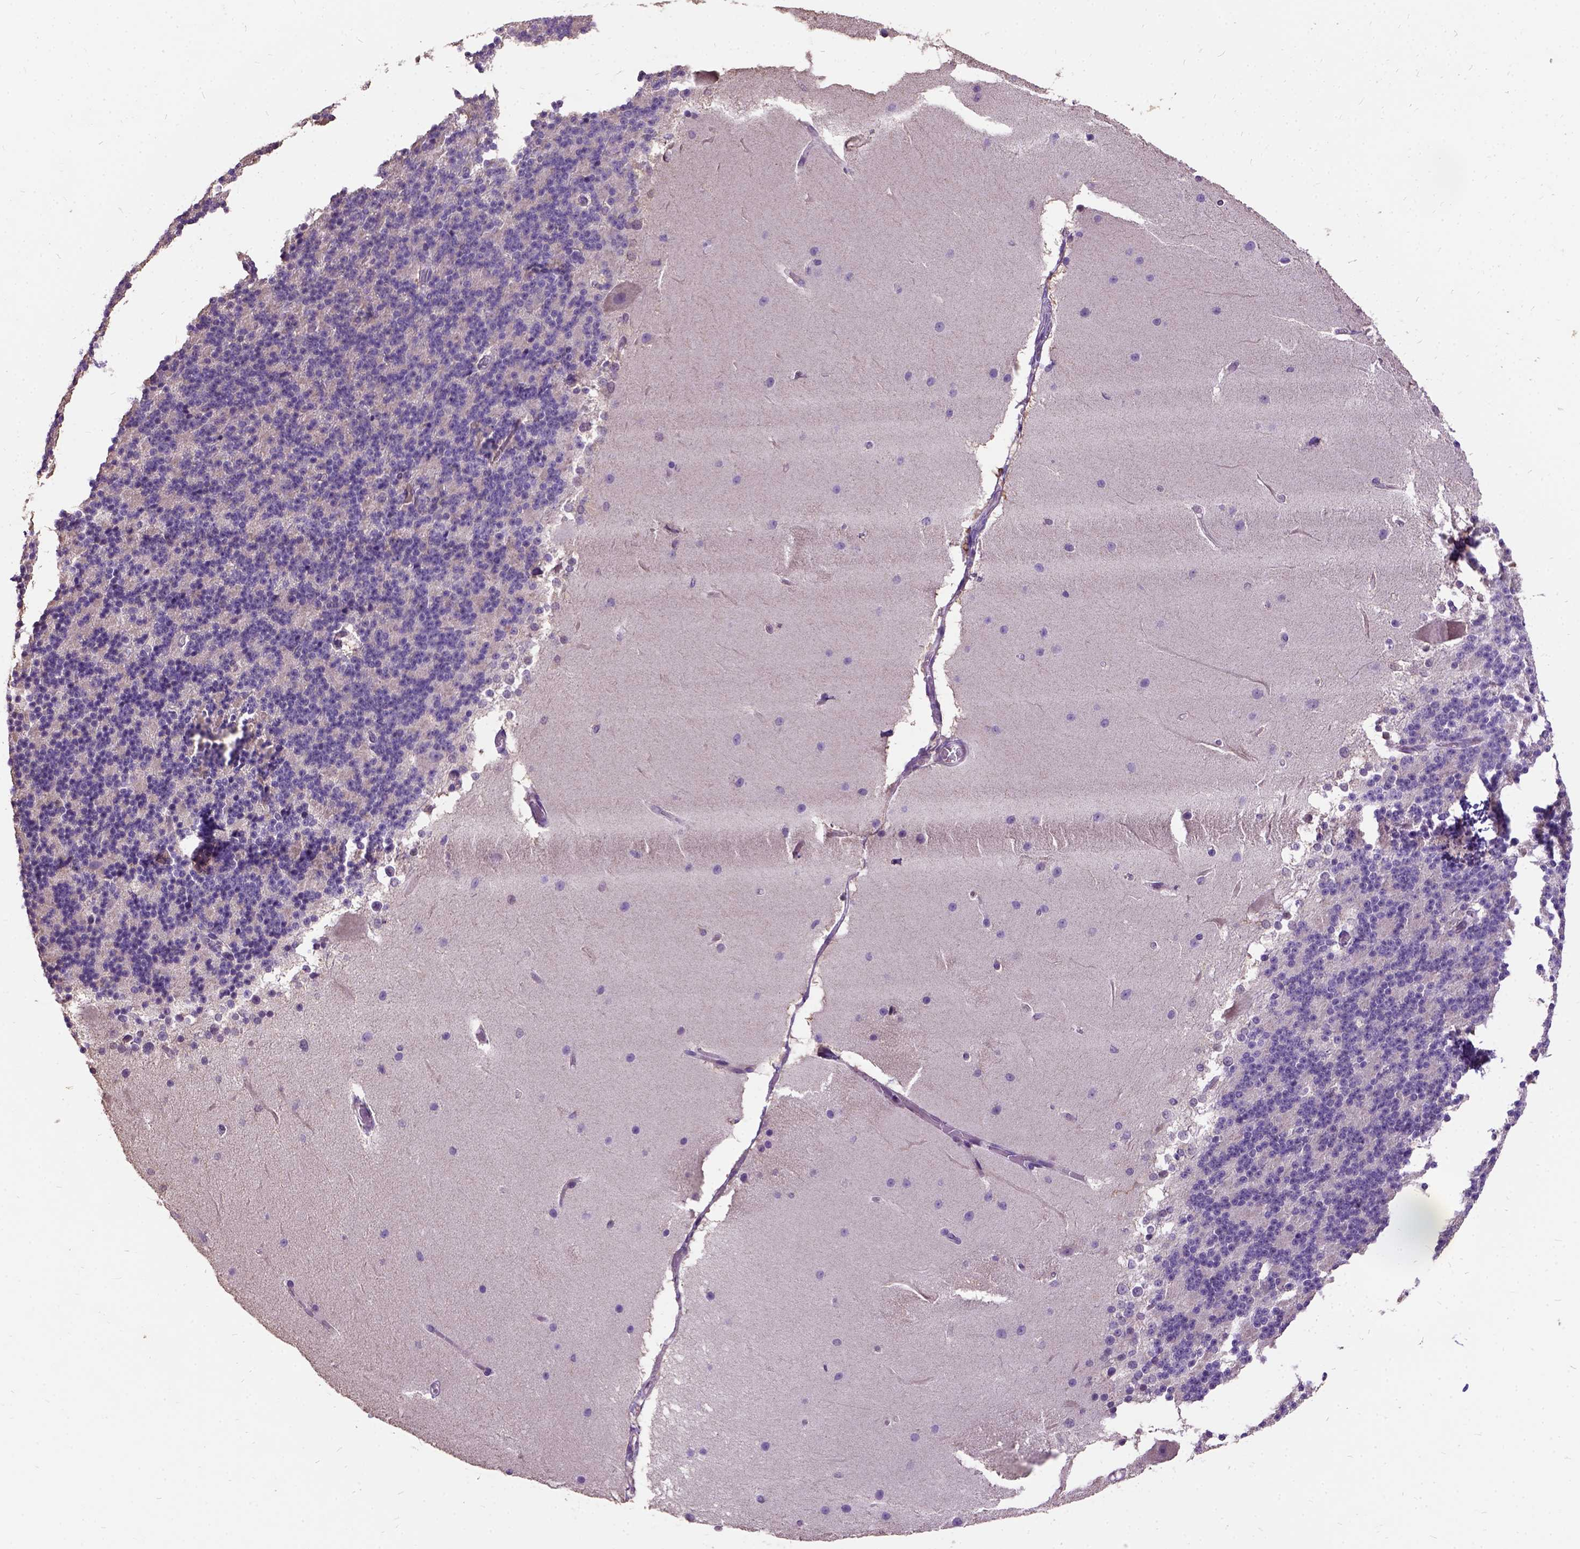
{"staining": {"intensity": "negative", "quantity": "none", "location": "none"}, "tissue": "cerebellum", "cell_type": "Cells in granular layer", "image_type": "normal", "snomed": [{"axis": "morphology", "description": "Normal tissue, NOS"}, {"axis": "topography", "description": "Cerebellum"}], "caption": "This is an IHC histopathology image of benign human cerebellum. There is no staining in cells in granular layer.", "gene": "DQX1", "patient": {"sex": "female", "age": 19}}